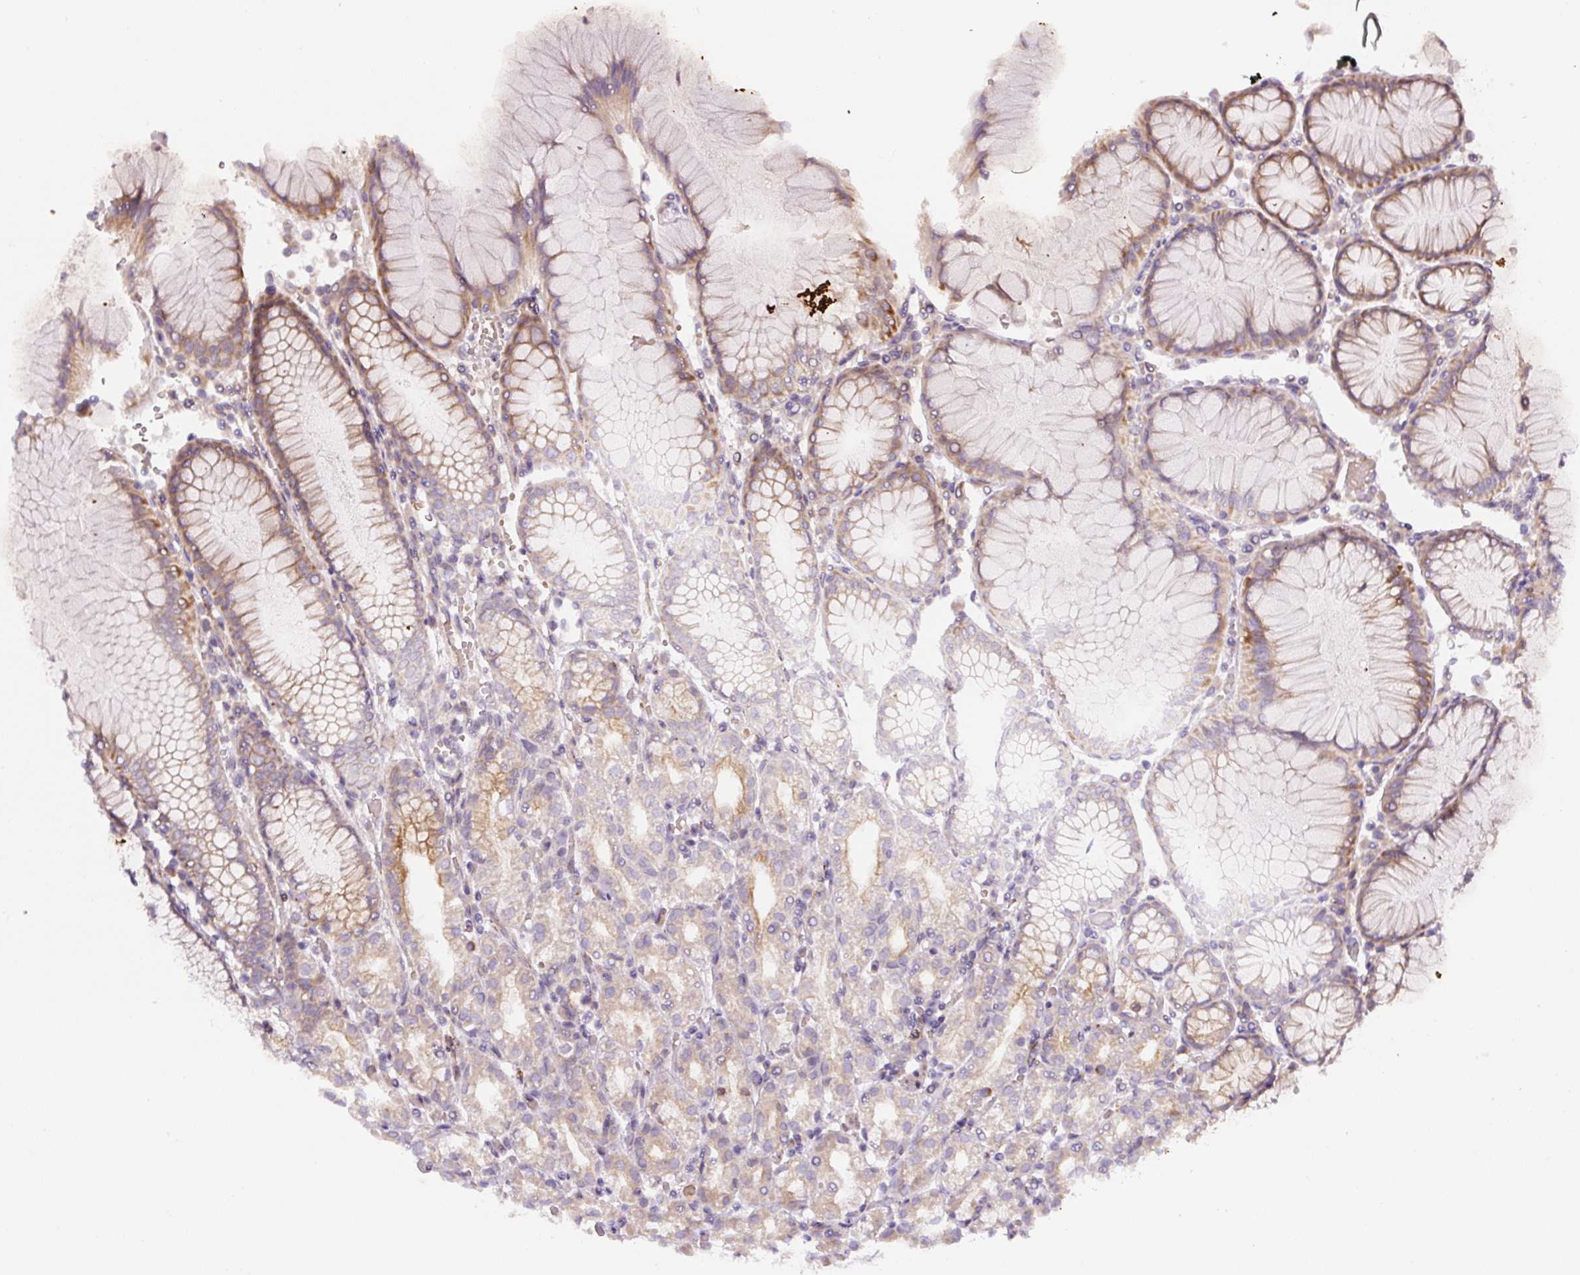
{"staining": {"intensity": "moderate", "quantity": "<25%", "location": "cytoplasmic/membranous"}, "tissue": "stomach", "cell_type": "Glandular cells", "image_type": "normal", "snomed": [{"axis": "morphology", "description": "Normal tissue, NOS"}, {"axis": "topography", "description": "Stomach"}], "caption": "This is an image of IHC staining of benign stomach, which shows moderate positivity in the cytoplasmic/membranous of glandular cells.", "gene": "YIF1B", "patient": {"sex": "female", "age": 57}}